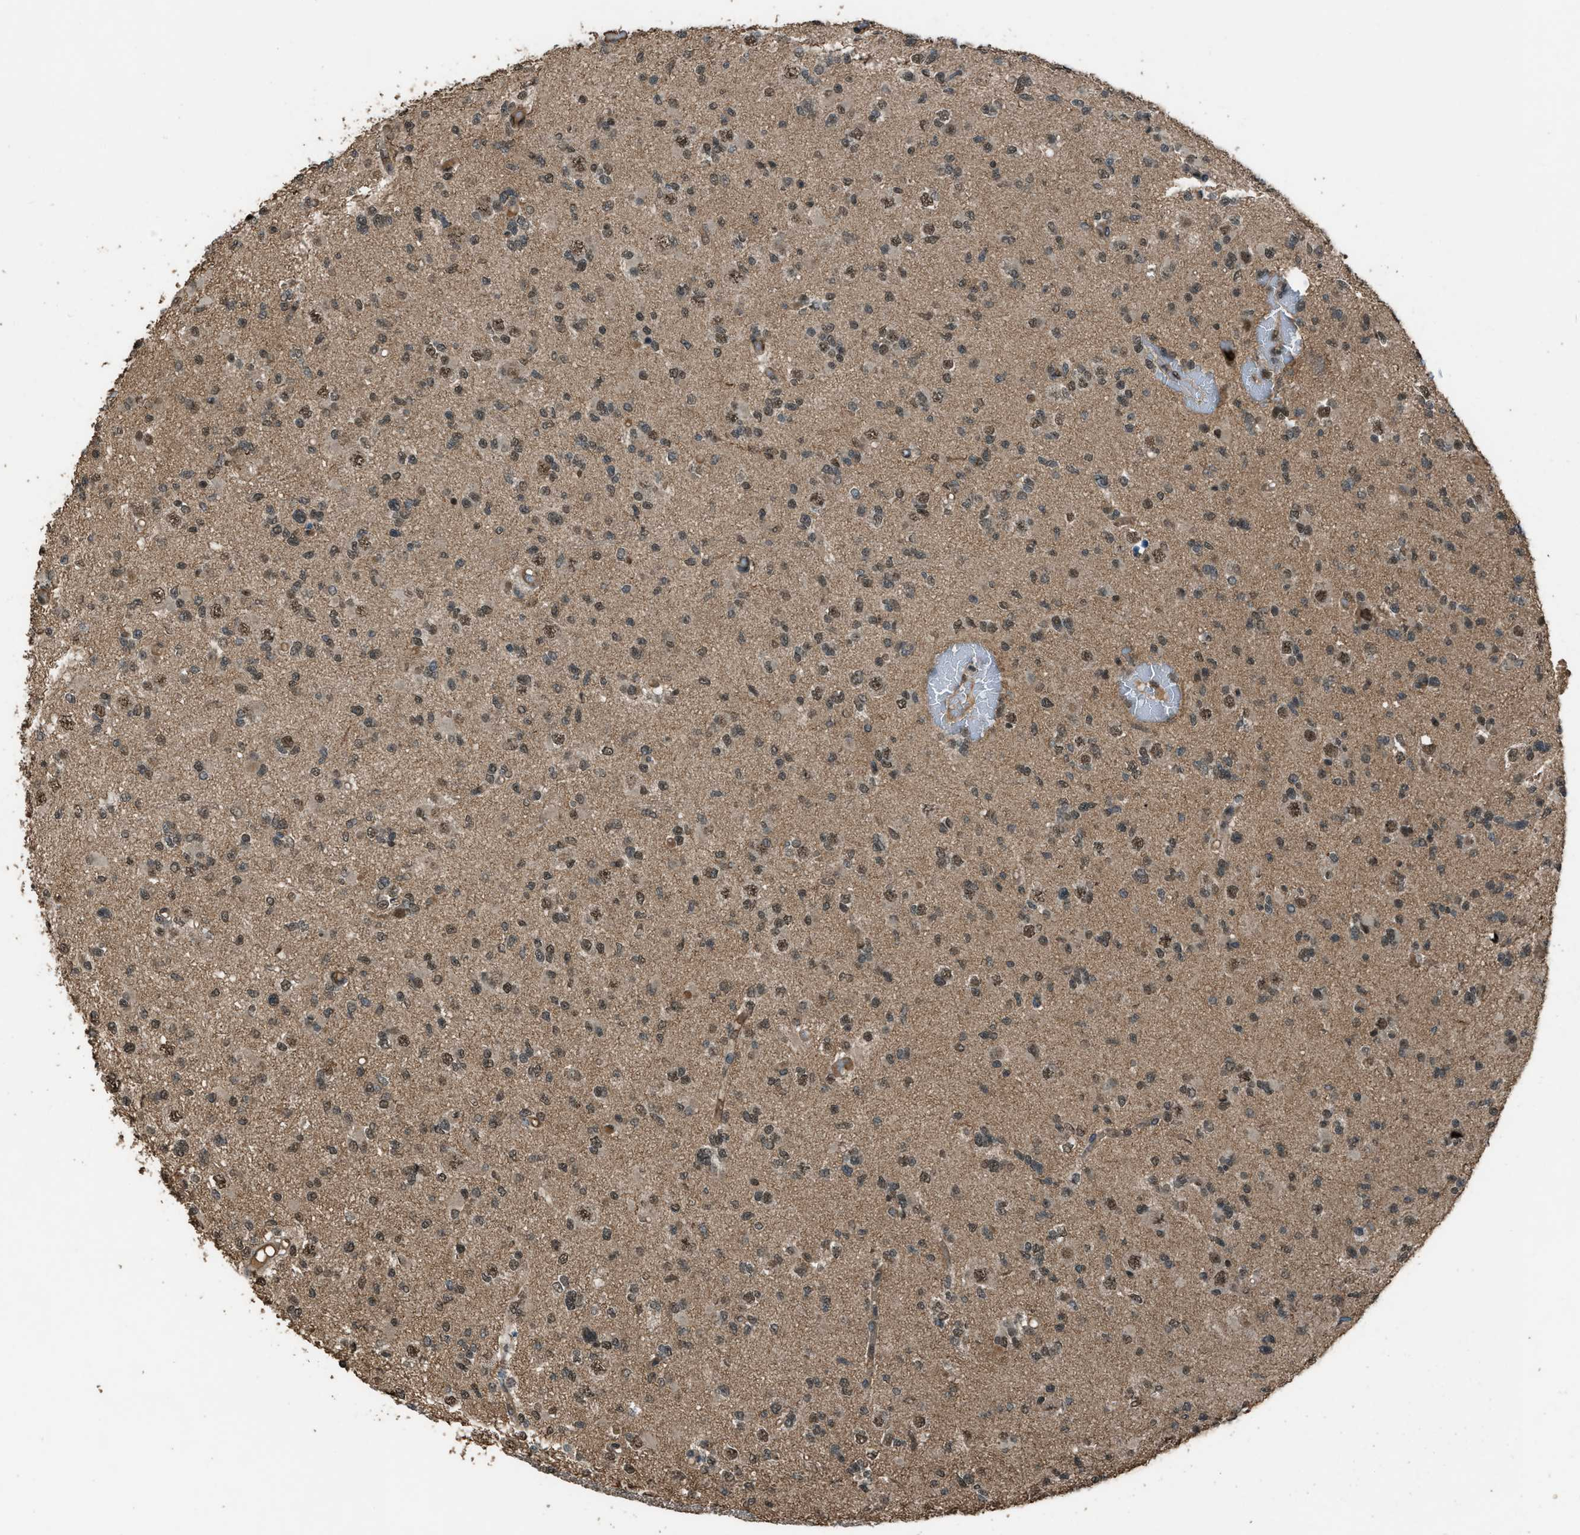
{"staining": {"intensity": "moderate", "quantity": ">75%", "location": "nuclear"}, "tissue": "glioma", "cell_type": "Tumor cells", "image_type": "cancer", "snomed": [{"axis": "morphology", "description": "Glioma, malignant, Low grade"}, {"axis": "topography", "description": "Brain"}], "caption": "The image reveals immunohistochemical staining of malignant glioma (low-grade). There is moderate nuclear positivity is present in approximately >75% of tumor cells. (DAB IHC with brightfield microscopy, high magnification).", "gene": "SERTAD2", "patient": {"sex": "female", "age": 22}}